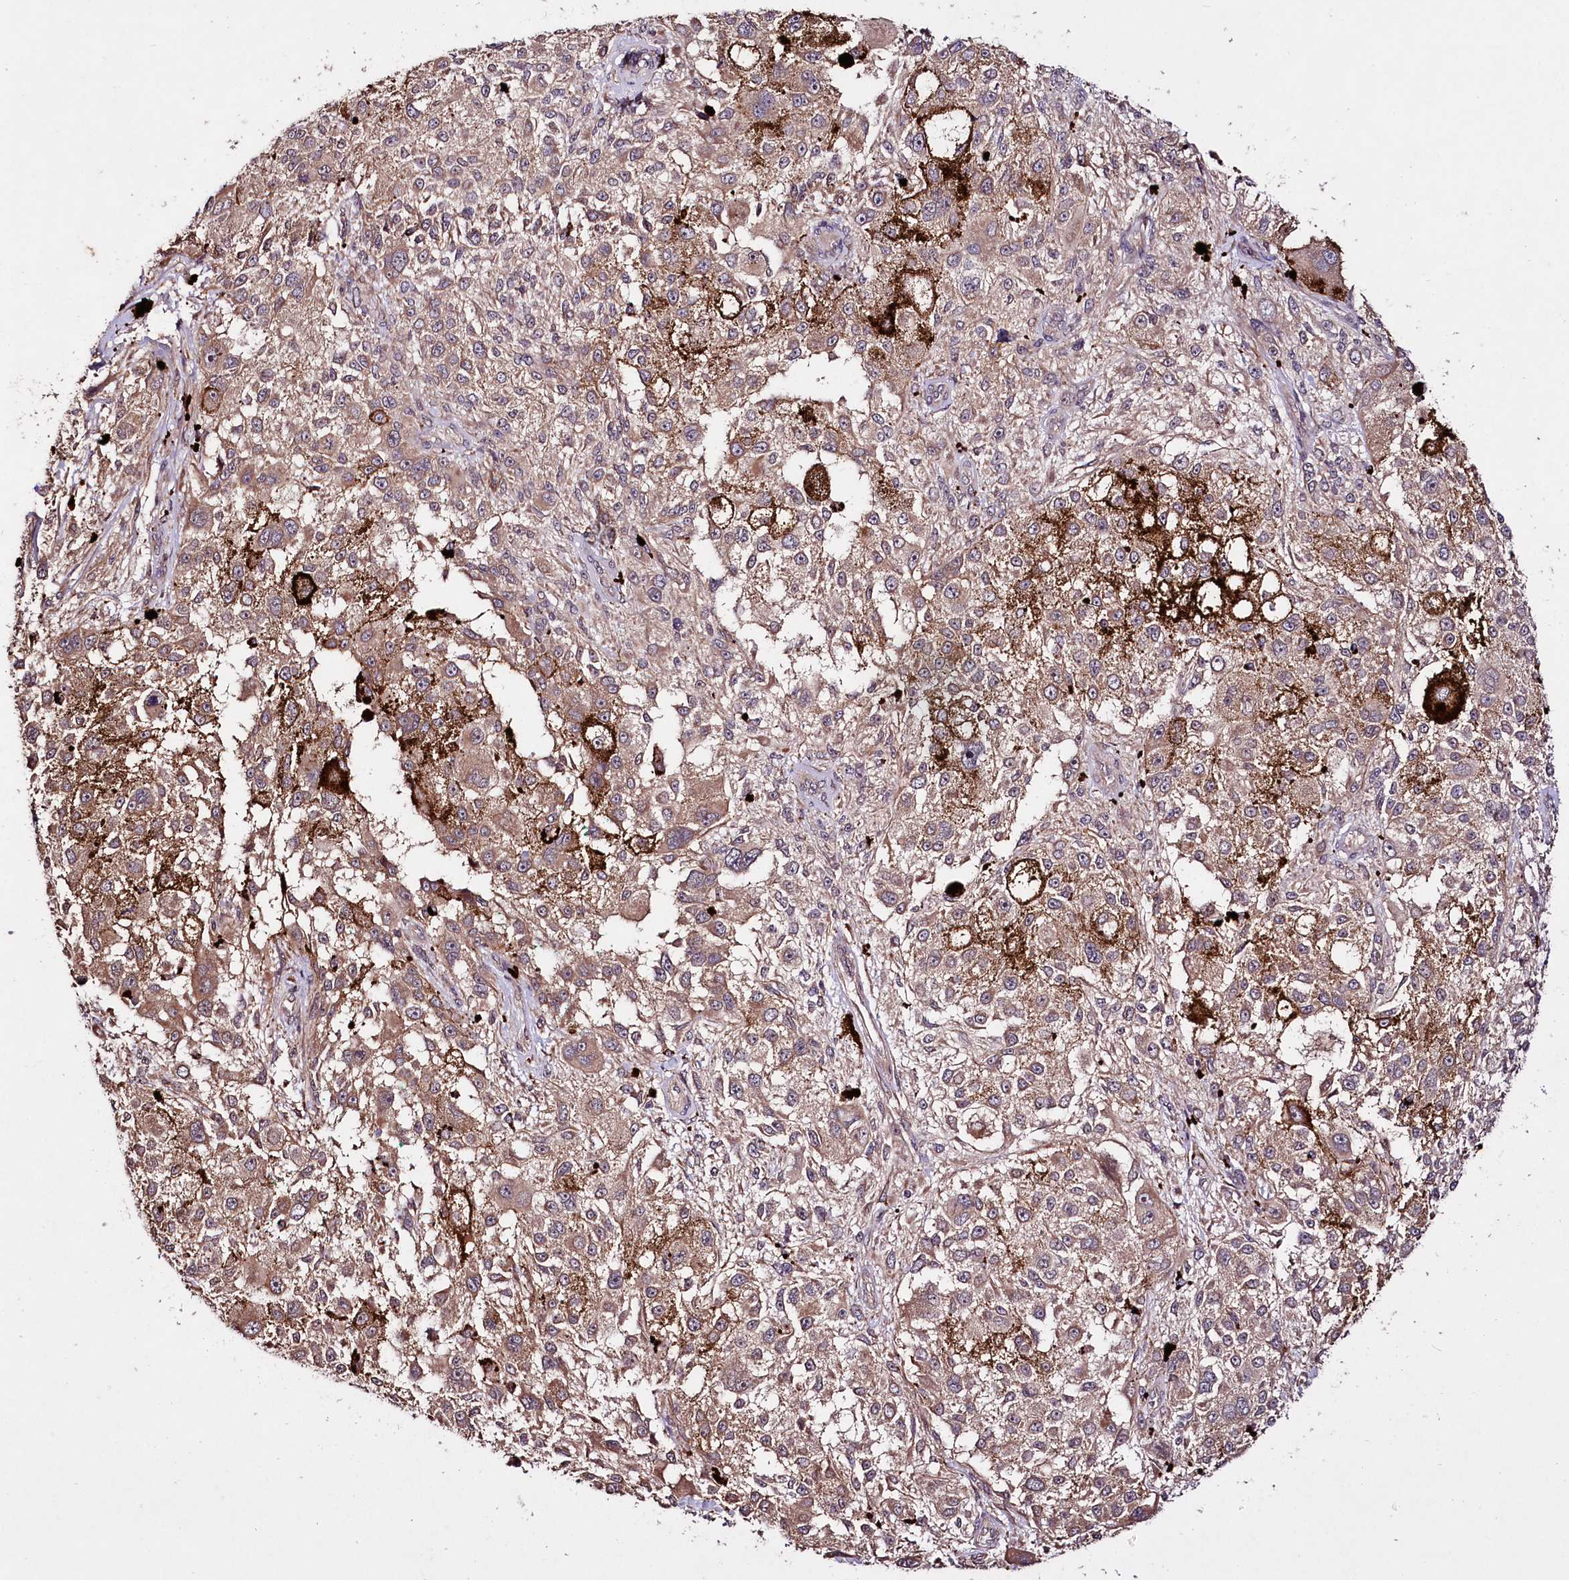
{"staining": {"intensity": "moderate", "quantity": ">75%", "location": "cytoplasmic/membranous"}, "tissue": "melanoma", "cell_type": "Tumor cells", "image_type": "cancer", "snomed": [{"axis": "morphology", "description": "Necrosis, NOS"}, {"axis": "morphology", "description": "Malignant melanoma, NOS"}, {"axis": "topography", "description": "Skin"}], "caption": "DAB immunohistochemical staining of melanoma shows moderate cytoplasmic/membranous protein positivity in about >75% of tumor cells. Immunohistochemistry (ihc) stains the protein in brown and the nuclei are stained blue.", "gene": "TNPO3", "patient": {"sex": "female", "age": 87}}